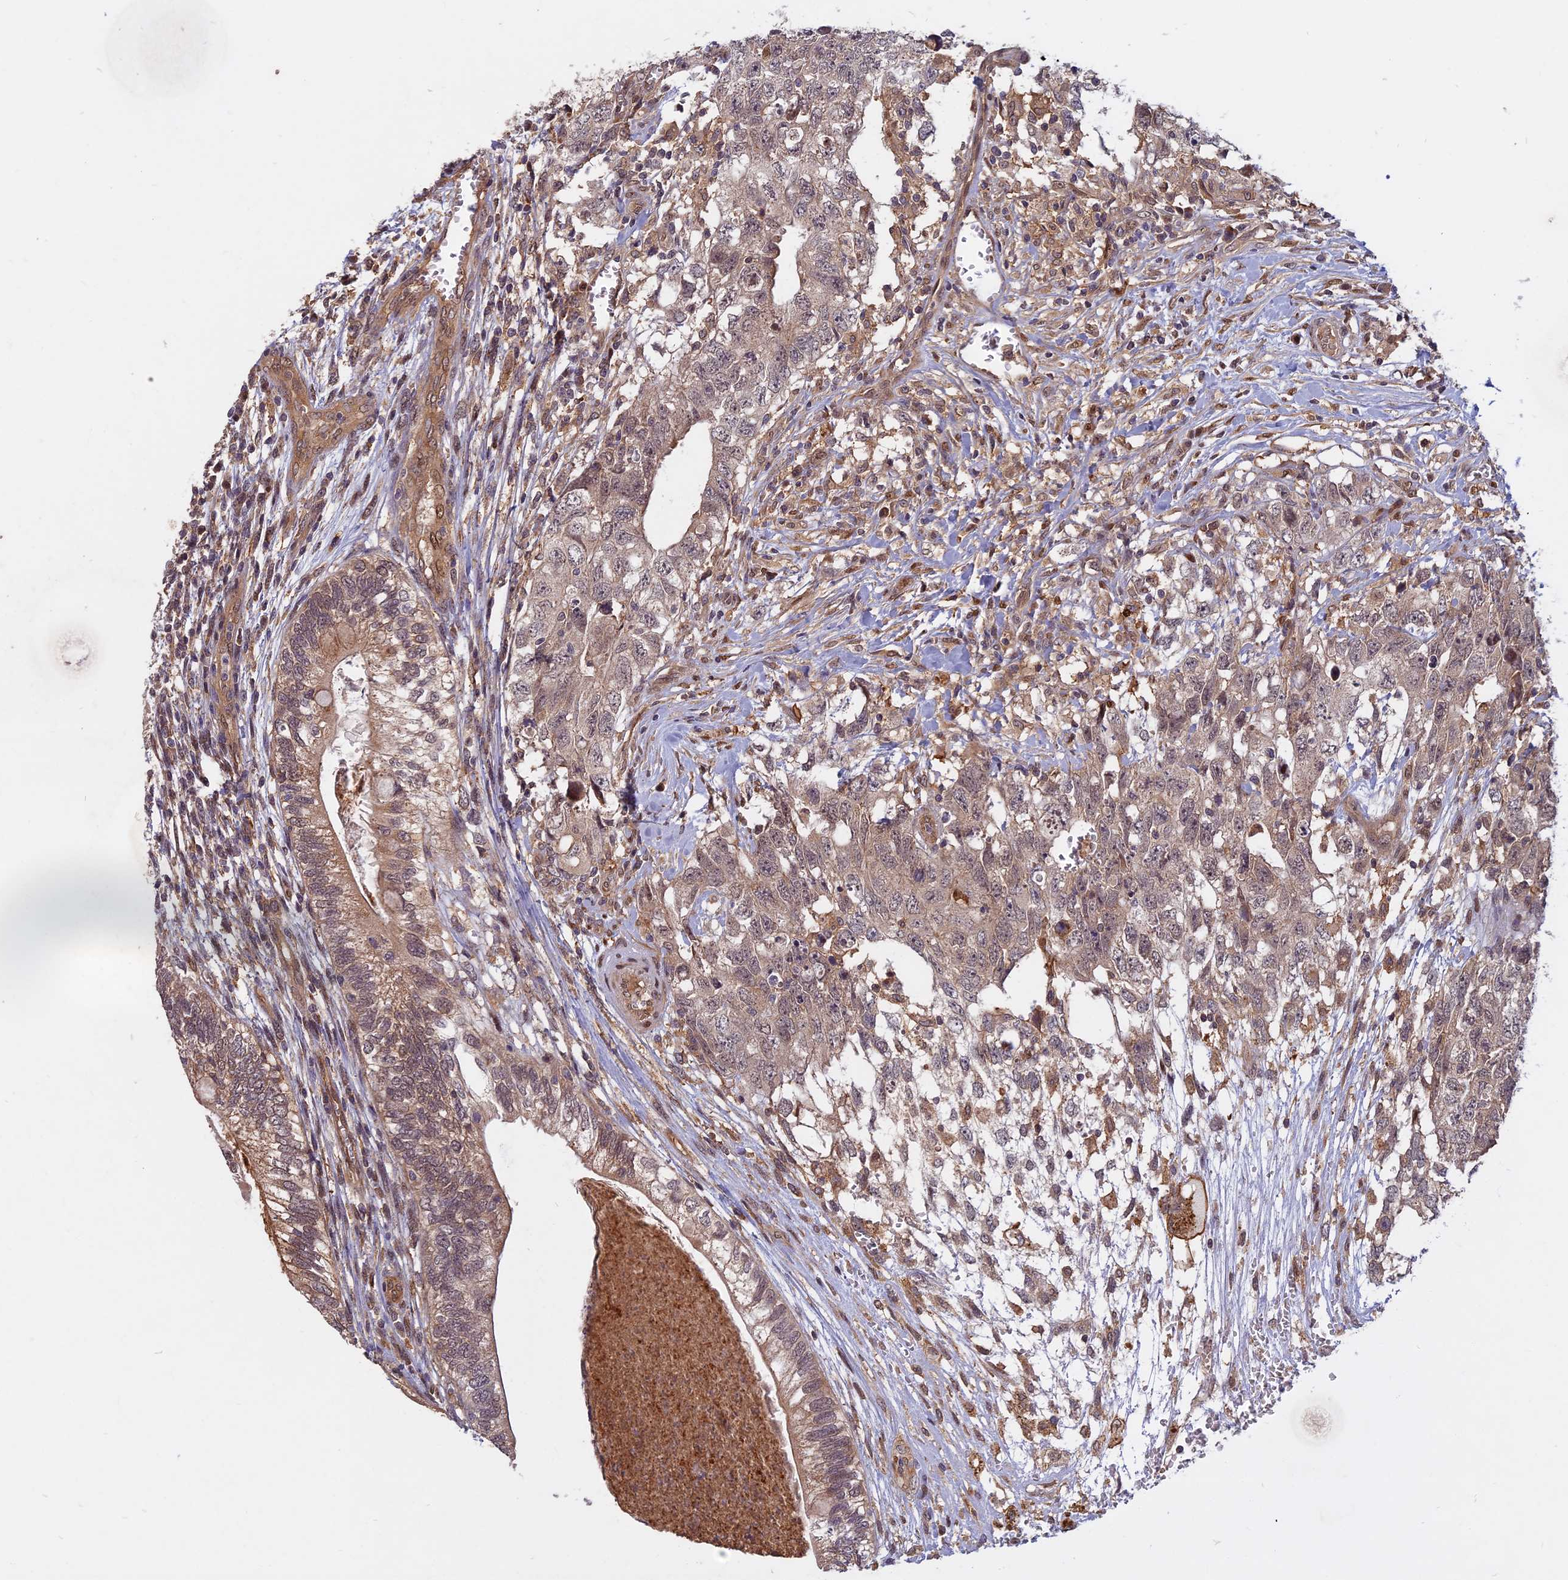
{"staining": {"intensity": "weak", "quantity": "25%-75%", "location": "cytoplasmic/membranous,nuclear"}, "tissue": "testis cancer", "cell_type": "Tumor cells", "image_type": "cancer", "snomed": [{"axis": "morphology", "description": "Seminoma, NOS"}, {"axis": "morphology", "description": "Carcinoma, Embryonal, NOS"}, {"axis": "topography", "description": "Testis"}], "caption": "A low amount of weak cytoplasmic/membranous and nuclear expression is seen in approximately 25%-75% of tumor cells in testis seminoma tissue. The staining was performed using DAB to visualize the protein expression in brown, while the nuclei were stained in blue with hematoxylin (Magnification: 20x).", "gene": "SPG11", "patient": {"sex": "male", "age": 29}}